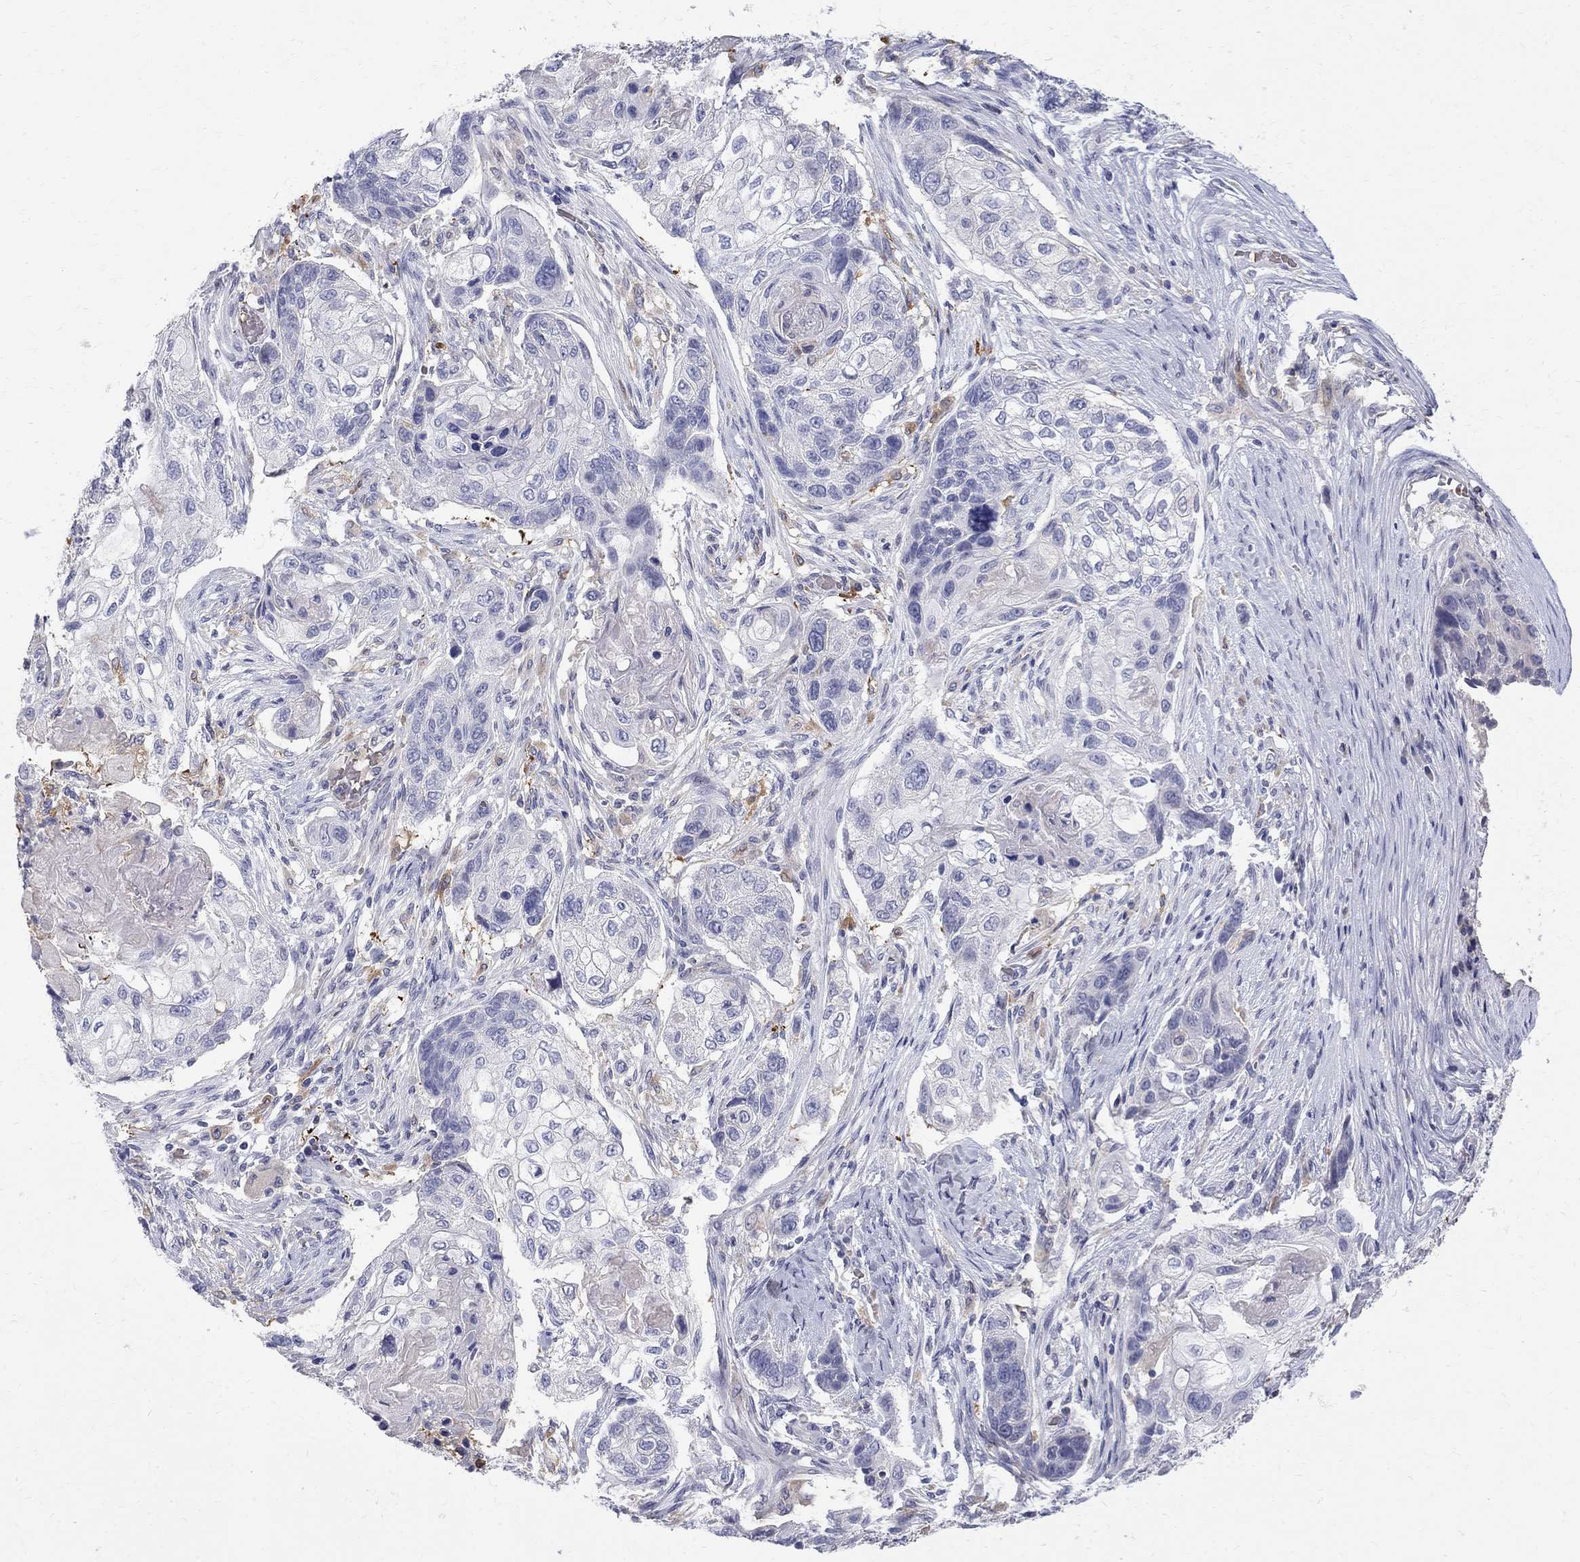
{"staining": {"intensity": "negative", "quantity": "none", "location": "none"}, "tissue": "lung cancer", "cell_type": "Tumor cells", "image_type": "cancer", "snomed": [{"axis": "morphology", "description": "Normal tissue, NOS"}, {"axis": "morphology", "description": "Squamous cell carcinoma, NOS"}, {"axis": "topography", "description": "Bronchus"}, {"axis": "topography", "description": "Lung"}], "caption": "Immunohistochemistry (IHC) photomicrograph of neoplastic tissue: human lung squamous cell carcinoma stained with DAB exhibits no significant protein staining in tumor cells.", "gene": "AGER", "patient": {"sex": "male", "age": 69}}